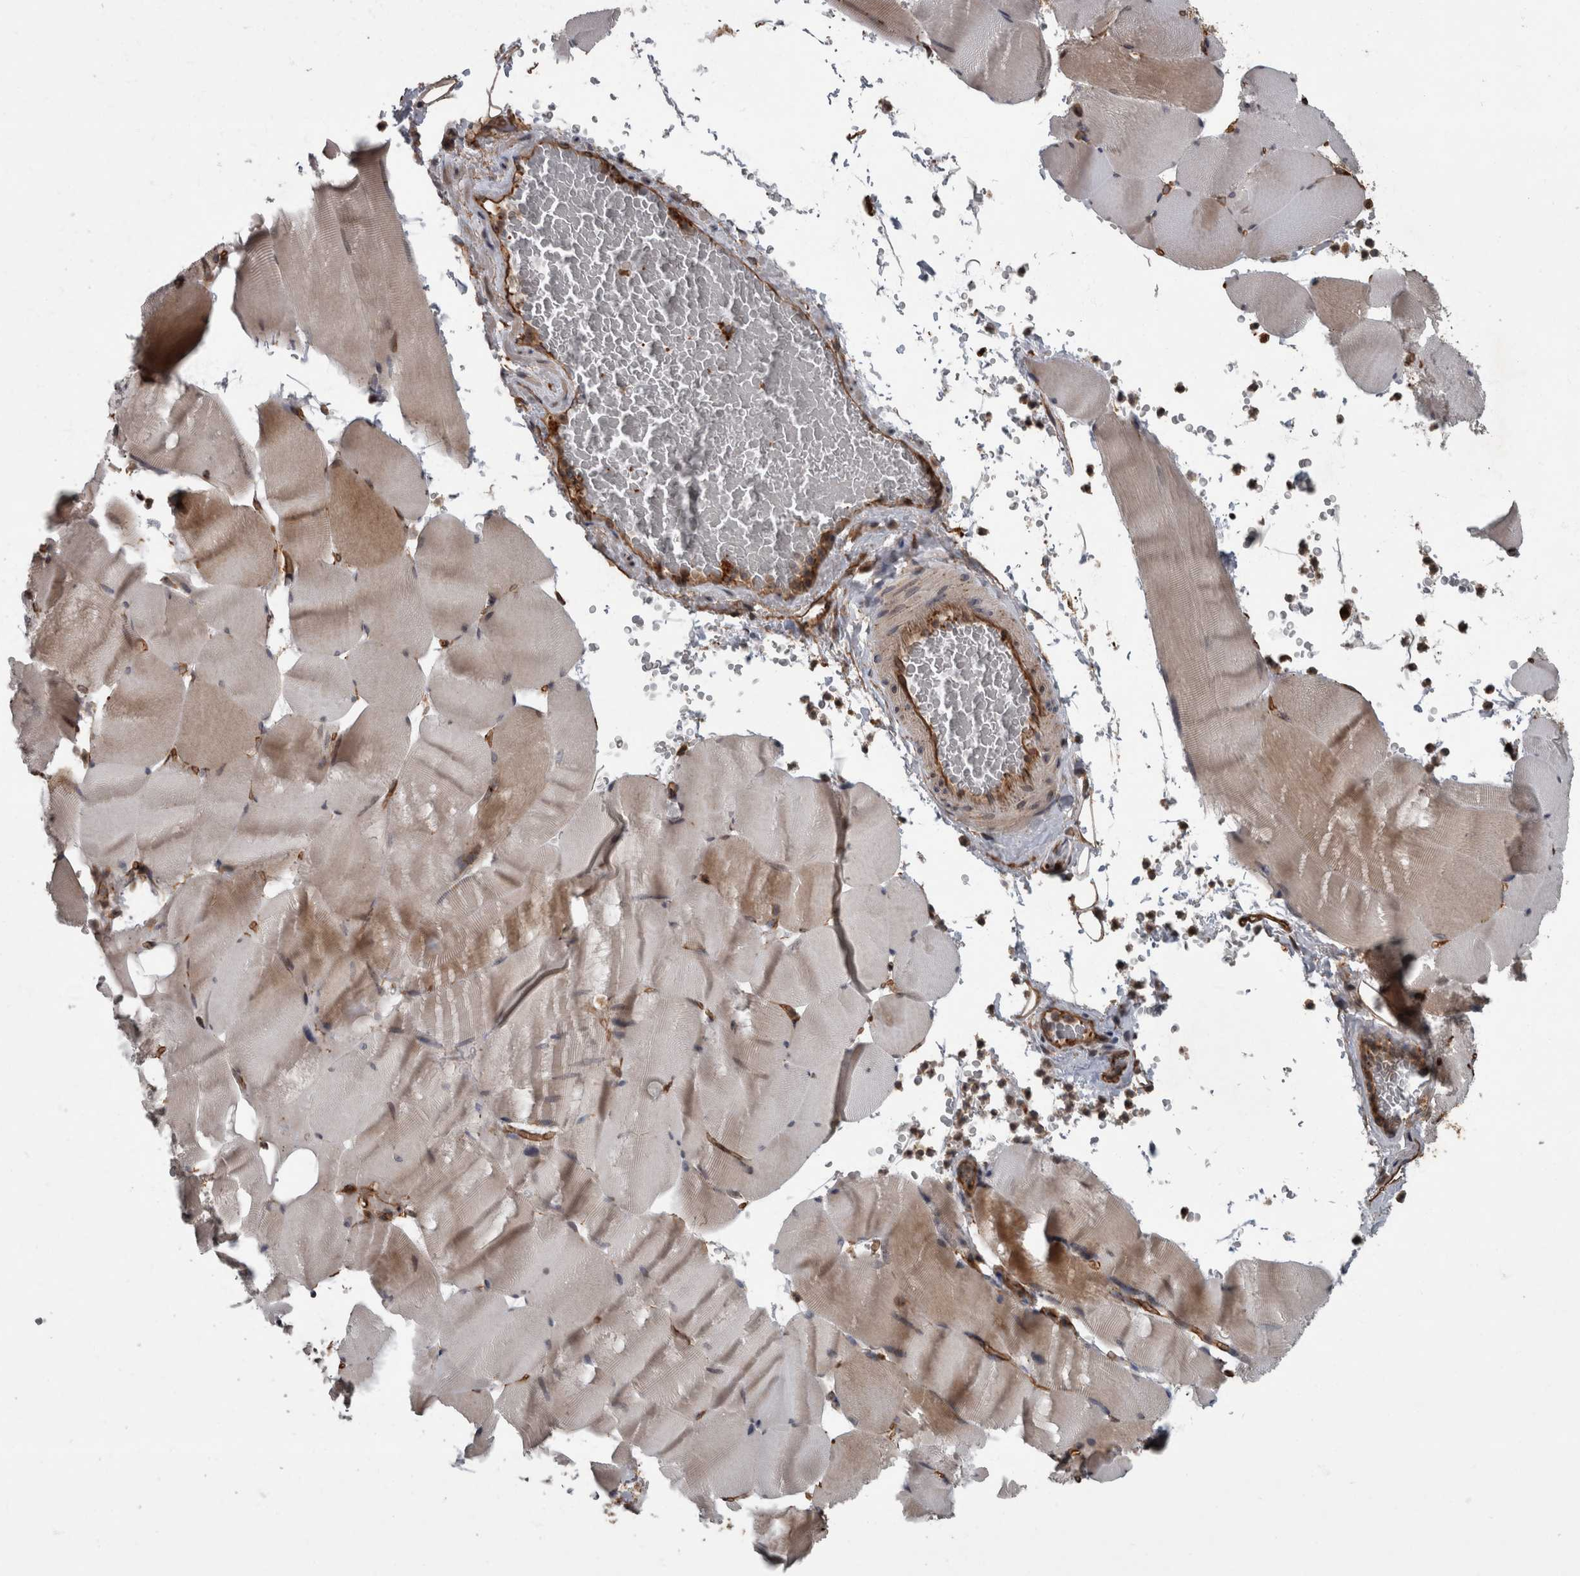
{"staining": {"intensity": "weak", "quantity": "25%-75%", "location": "cytoplasmic/membranous"}, "tissue": "skeletal muscle", "cell_type": "Myocytes", "image_type": "normal", "snomed": [{"axis": "morphology", "description": "Normal tissue, NOS"}, {"axis": "topography", "description": "Skeletal muscle"}], "caption": "Immunohistochemical staining of normal human skeletal muscle shows low levels of weak cytoplasmic/membranous staining in about 25%-75% of myocytes. (DAB = brown stain, brightfield microscopy at high magnification).", "gene": "VEGFD", "patient": {"sex": "male", "age": 62}}